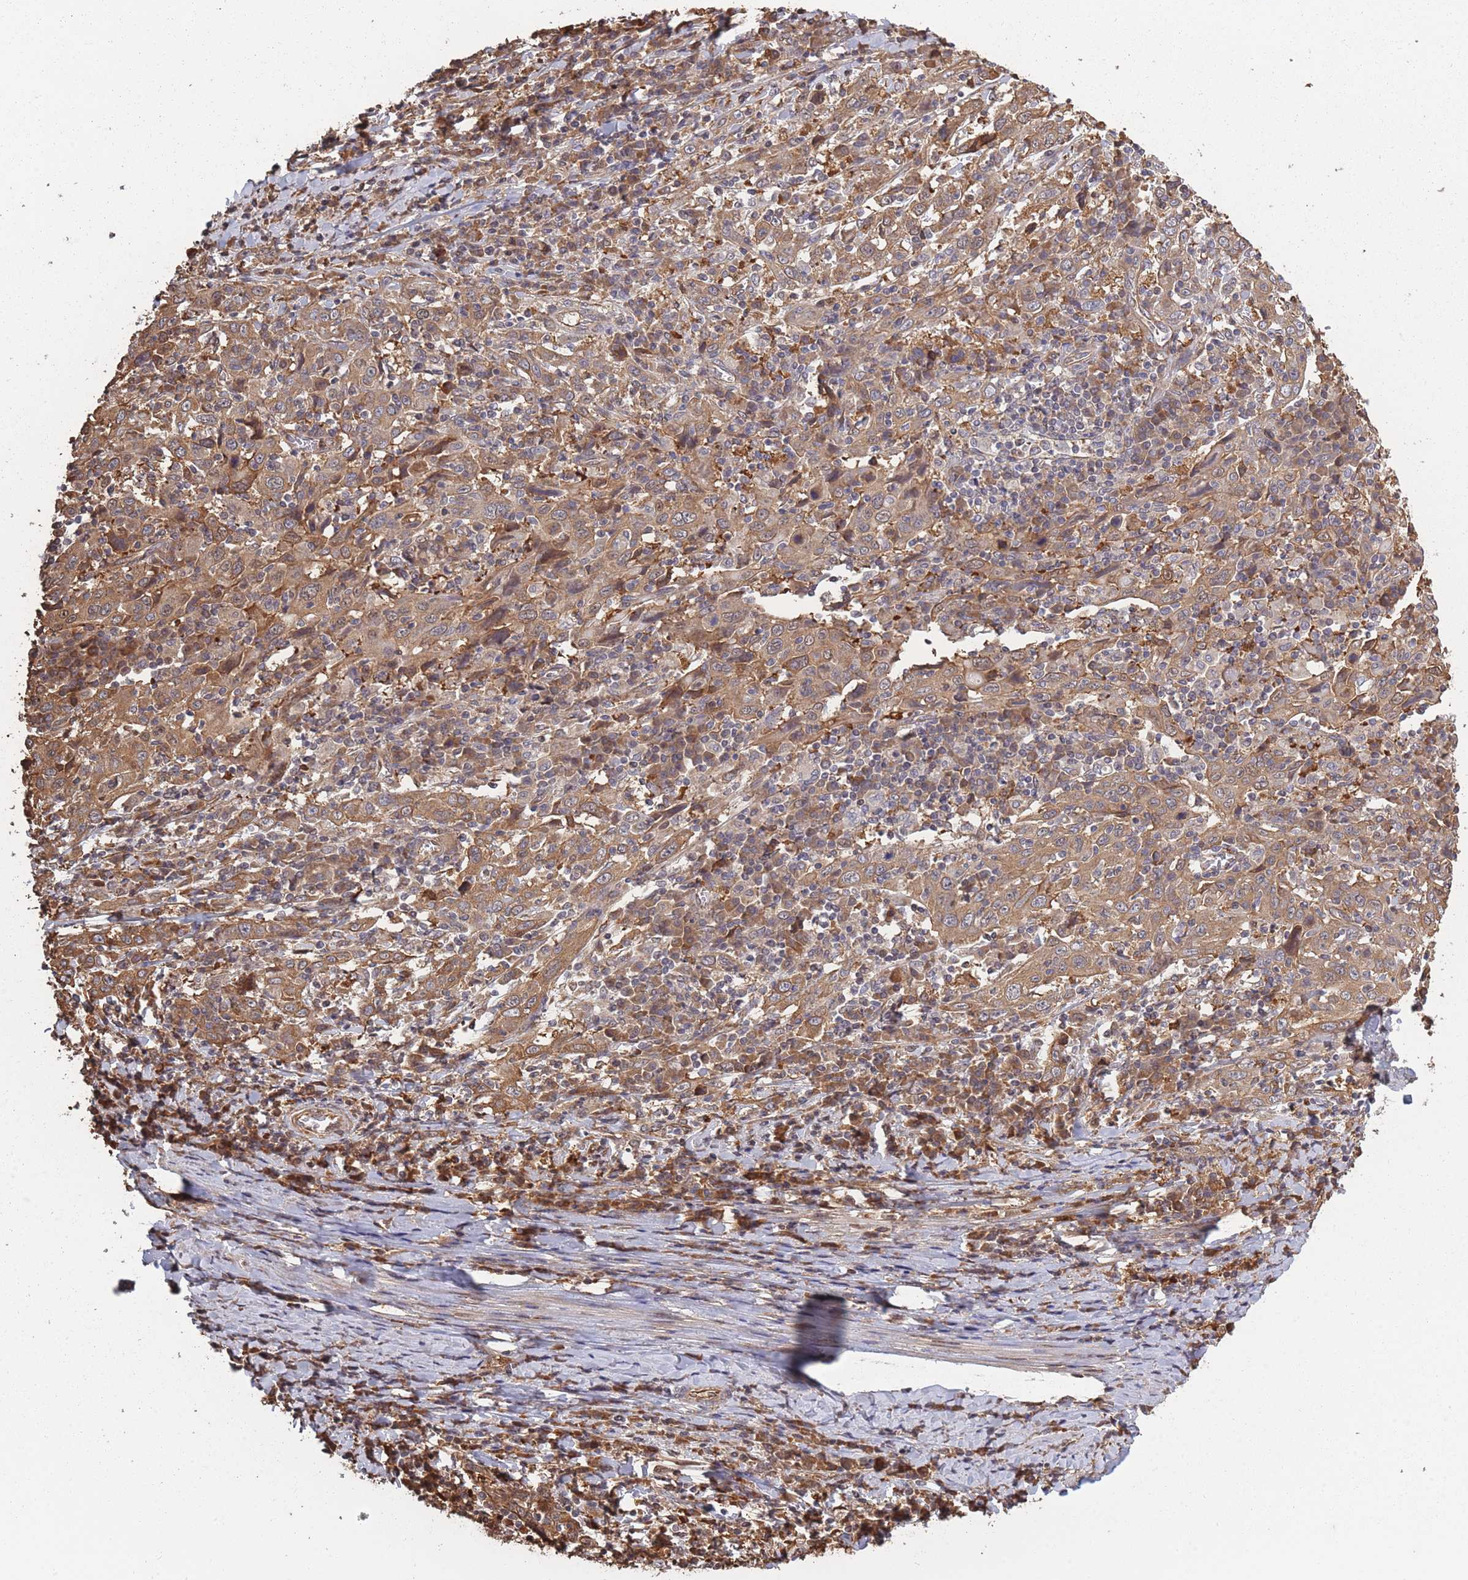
{"staining": {"intensity": "moderate", "quantity": ">75%", "location": "cytoplasmic/membranous"}, "tissue": "cervical cancer", "cell_type": "Tumor cells", "image_type": "cancer", "snomed": [{"axis": "morphology", "description": "Squamous cell carcinoma, NOS"}, {"axis": "topography", "description": "Cervix"}], "caption": "Squamous cell carcinoma (cervical) stained for a protein (brown) demonstrates moderate cytoplasmic/membranous positive staining in approximately >75% of tumor cells.", "gene": "ARL13B", "patient": {"sex": "female", "age": 46}}